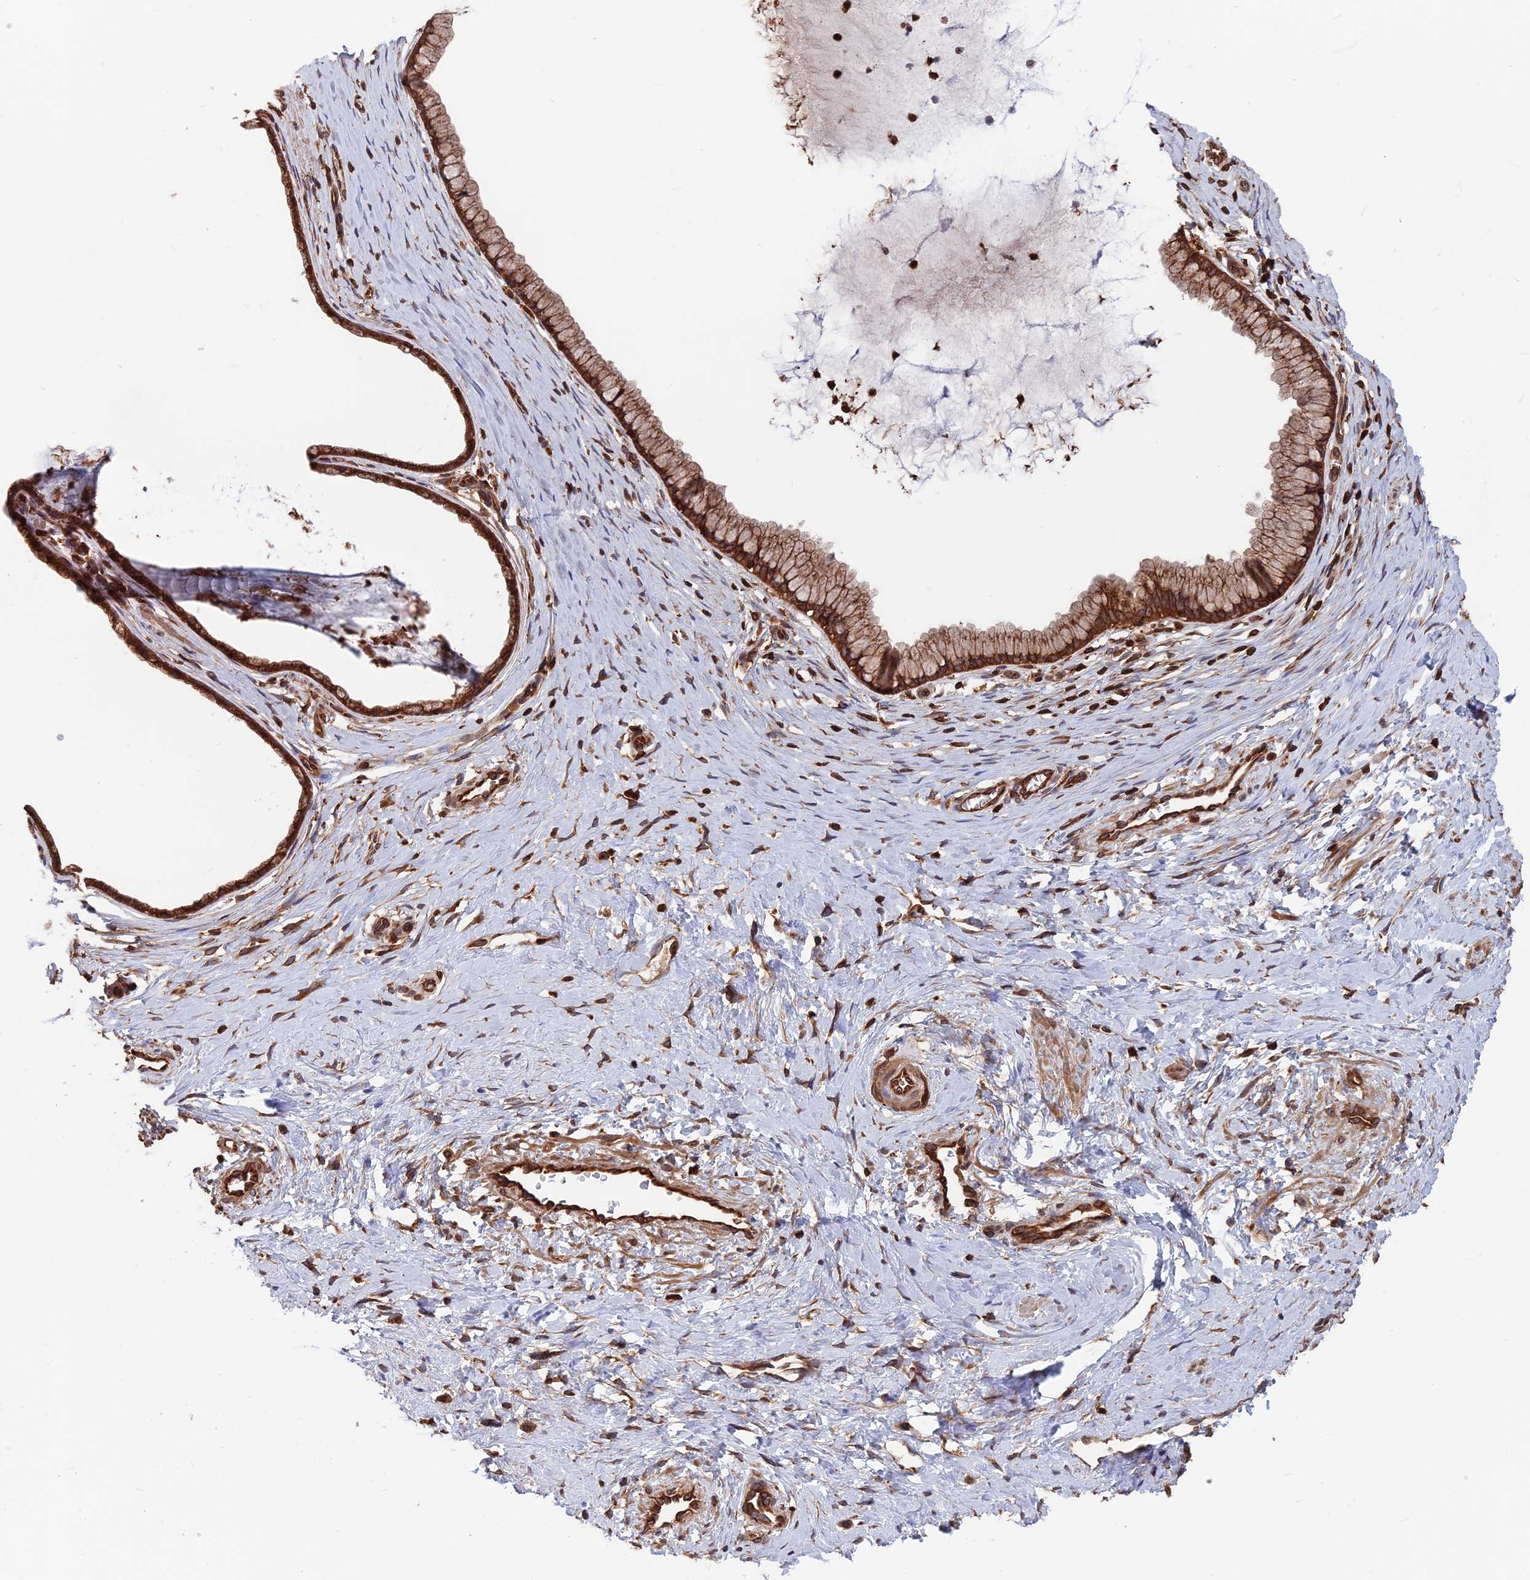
{"staining": {"intensity": "strong", "quantity": ">75%", "location": "cytoplasmic/membranous"}, "tissue": "cervix", "cell_type": "Glandular cells", "image_type": "normal", "snomed": [{"axis": "morphology", "description": "Normal tissue, NOS"}, {"axis": "topography", "description": "Cervix"}], "caption": "The image shows a brown stain indicating the presence of a protein in the cytoplasmic/membranous of glandular cells in cervix.", "gene": "WDR1", "patient": {"sex": "female", "age": 36}}